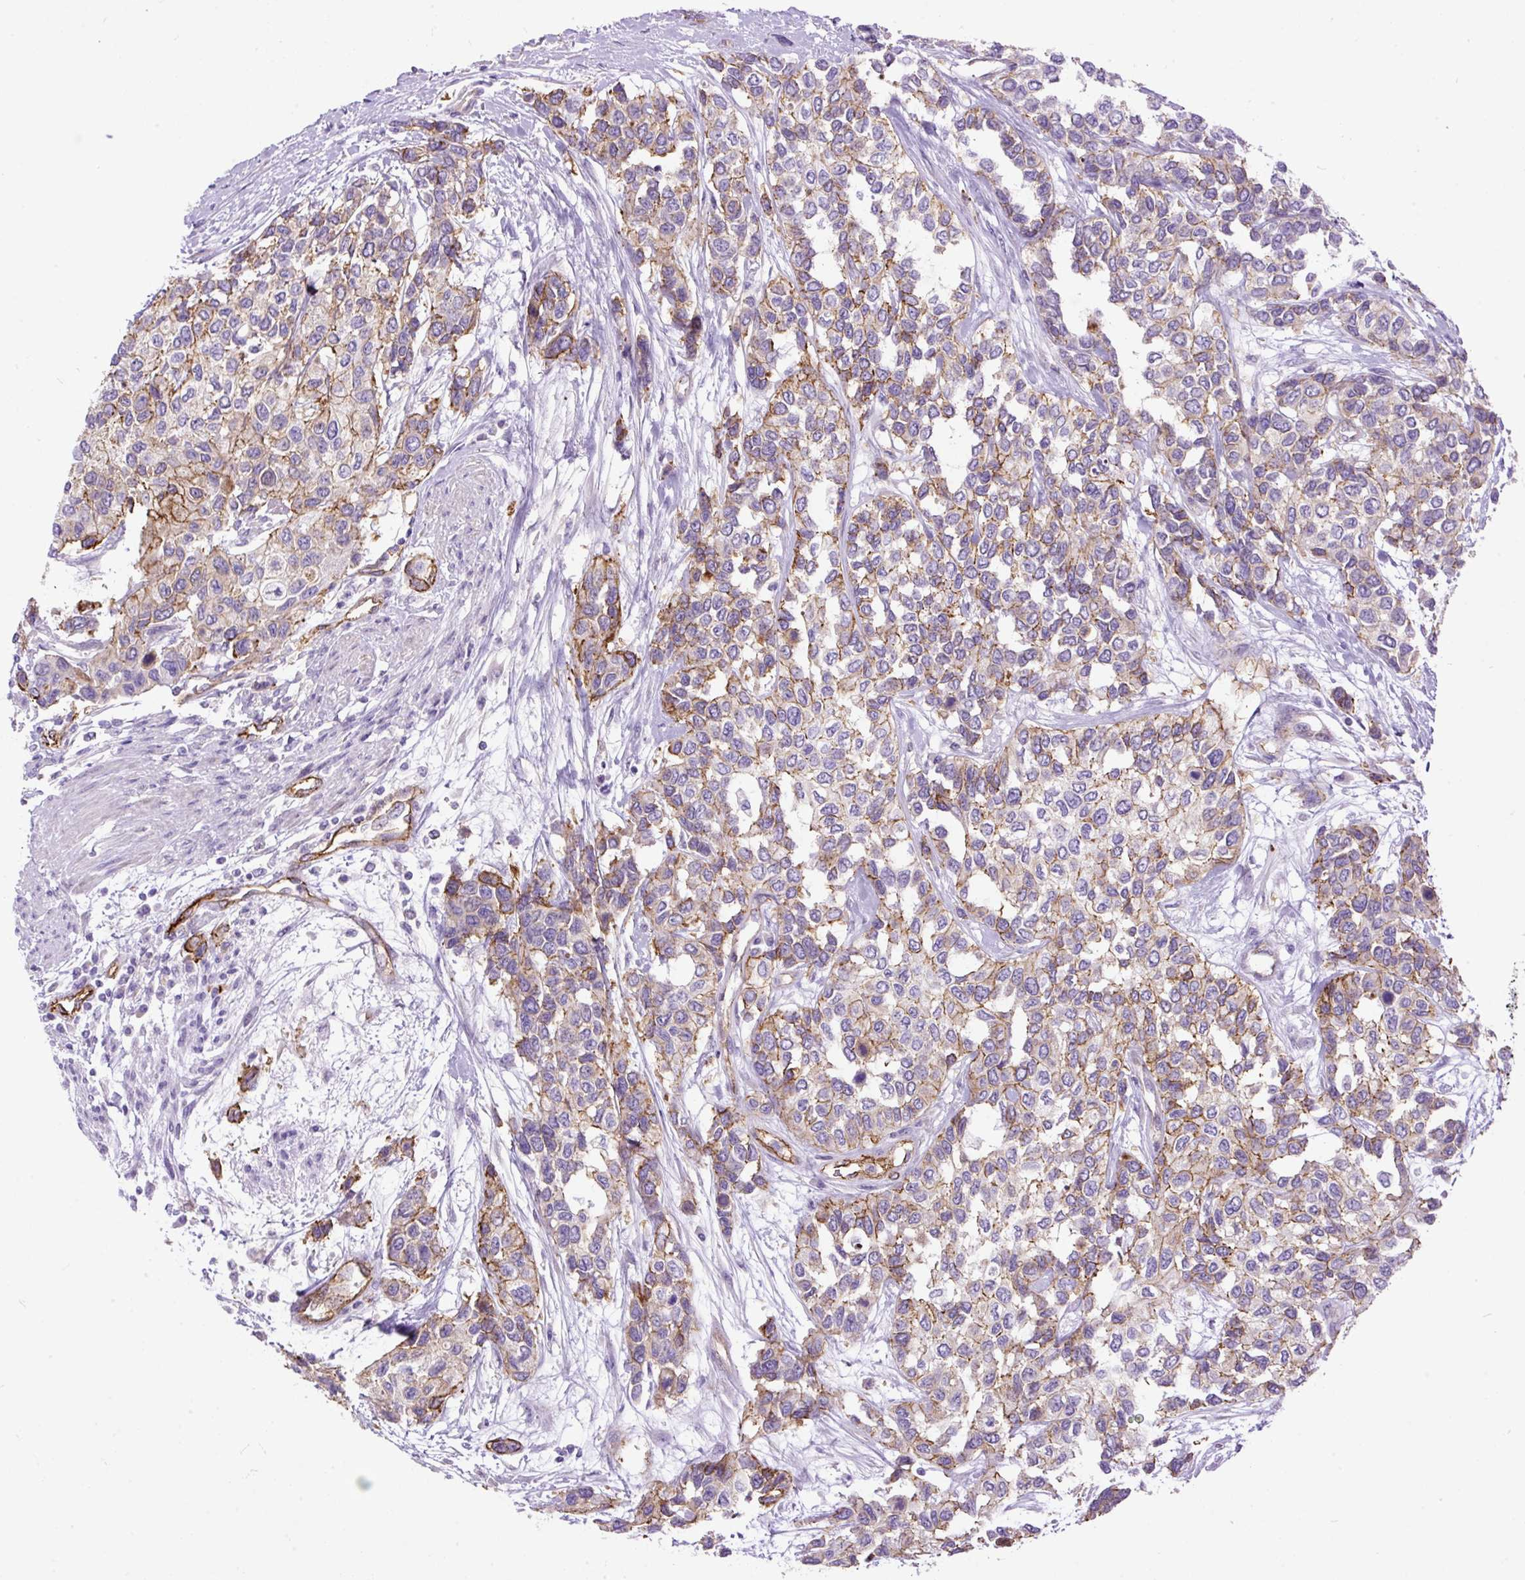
{"staining": {"intensity": "moderate", "quantity": "25%-75%", "location": "cytoplasmic/membranous"}, "tissue": "urothelial cancer", "cell_type": "Tumor cells", "image_type": "cancer", "snomed": [{"axis": "morphology", "description": "Normal tissue, NOS"}, {"axis": "morphology", "description": "Urothelial carcinoma, High grade"}, {"axis": "topography", "description": "Vascular tissue"}, {"axis": "topography", "description": "Urinary bladder"}], "caption": "Immunohistochemical staining of human urothelial carcinoma (high-grade) displays medium levels of moderate cytoplasmic/membranous protein staining in about 25%-75% of tumor cells.", "gene": "MAGEB16", "patient": {"sex": "female", "age": 56}}